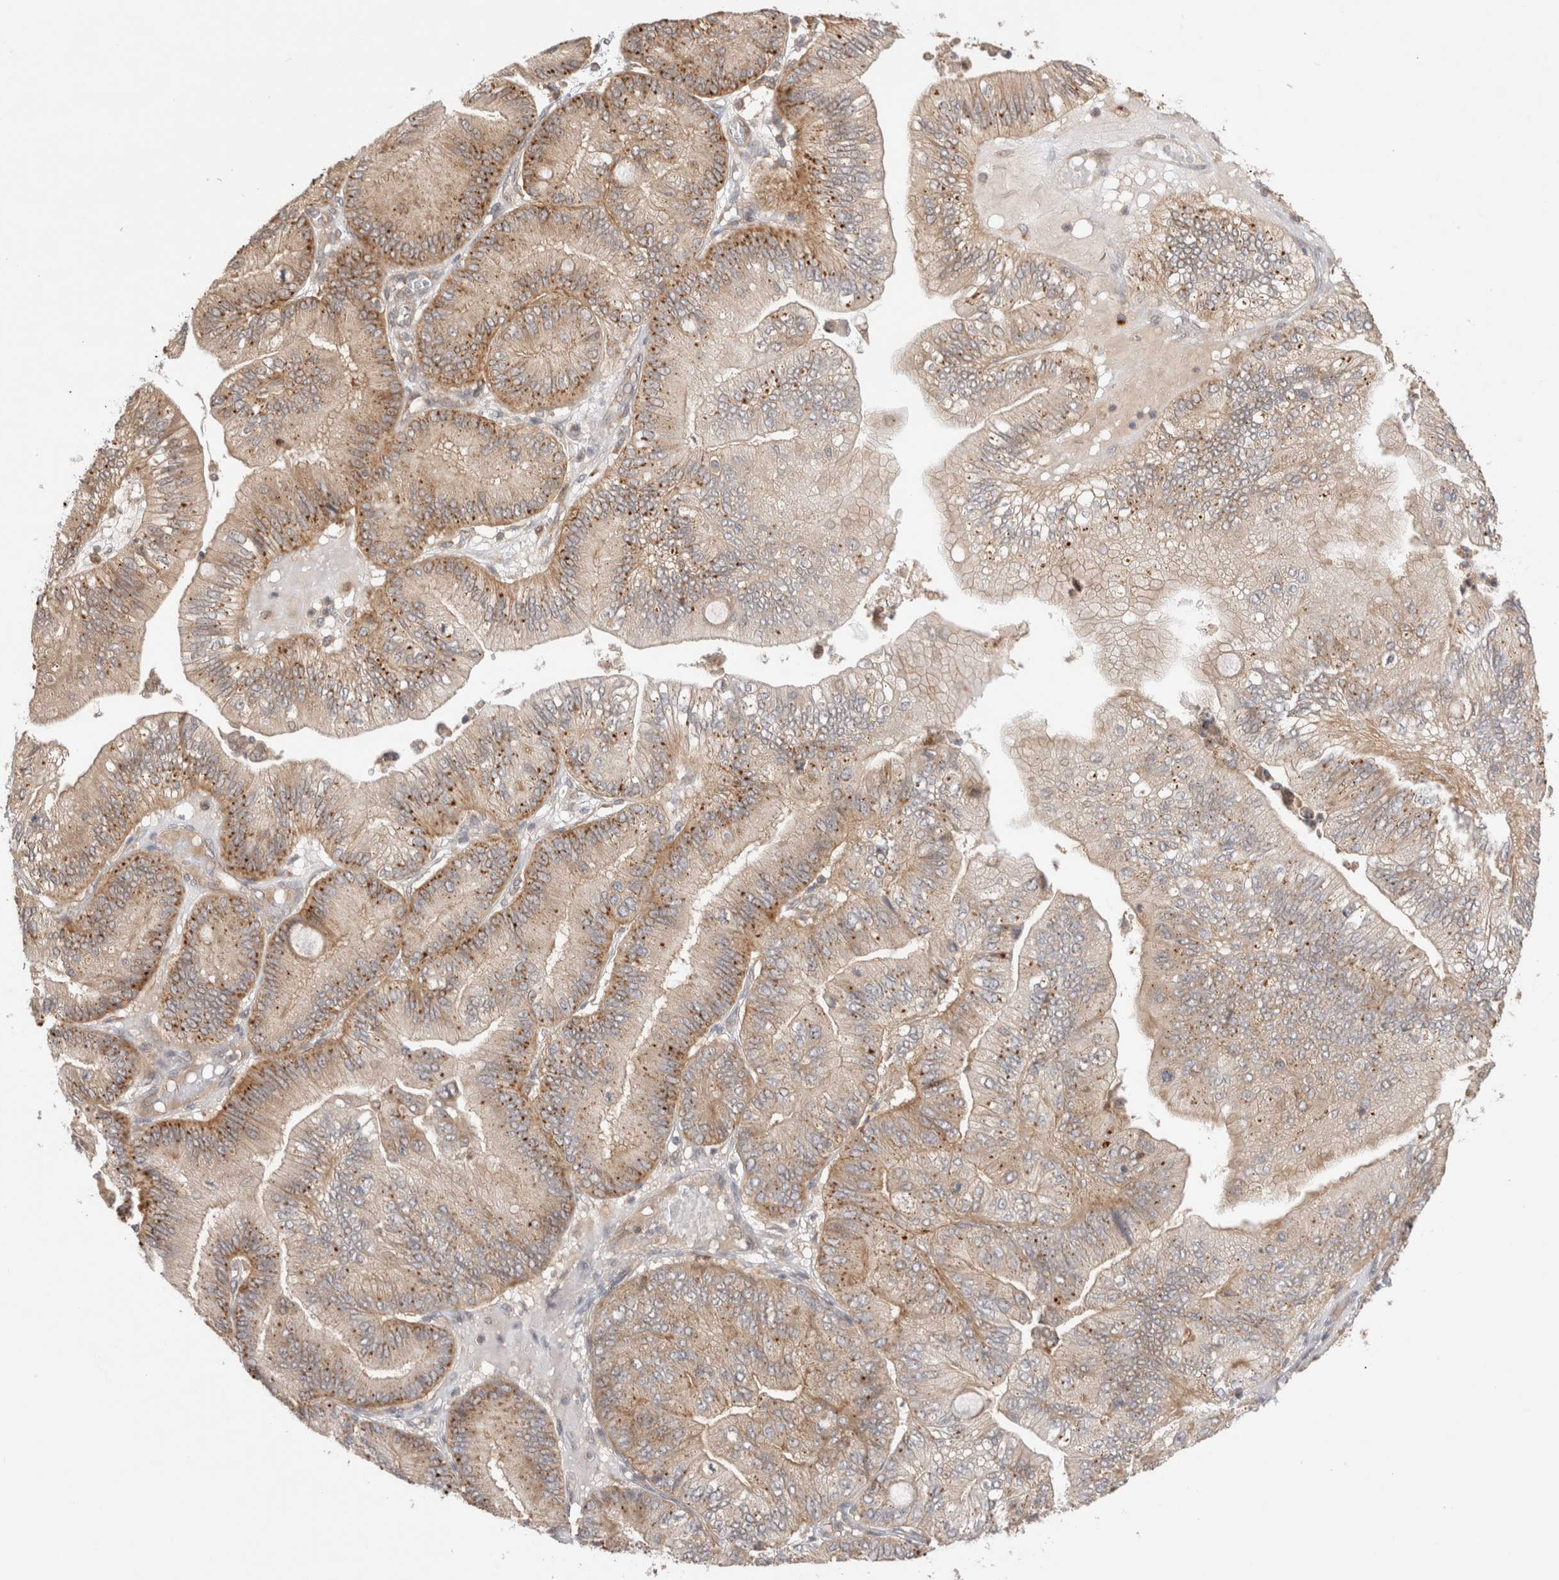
{"staining": {"intensity": "moderate", "quantity": ">75%", "location": "cytoplasmic/membranous"}, "tissue": "ovarian cancer", "cell_type": "Tumor cells", "image_type": "cancer", "snomed": [{"axis": "morphology", "description": "Cystadenocarcinoma, mucinous, NOS"}, {"axis": "topography", "description": "Ovary"}], "caption": "High-magnification brightfield microscopy of ovarian cancer stained with DAB (brown) and counterstained with hematoxylin (blue). tumor cells exhibit moderate cytoplasmic/membranous positivity is seen in approximately>75% of cells. (DAB (3,3'-diaminobenzidine) = brown stain, brightfield microscopy at high magnification).", "gene": "VPS28", "patient": {"sex": "female", "age": 61}}